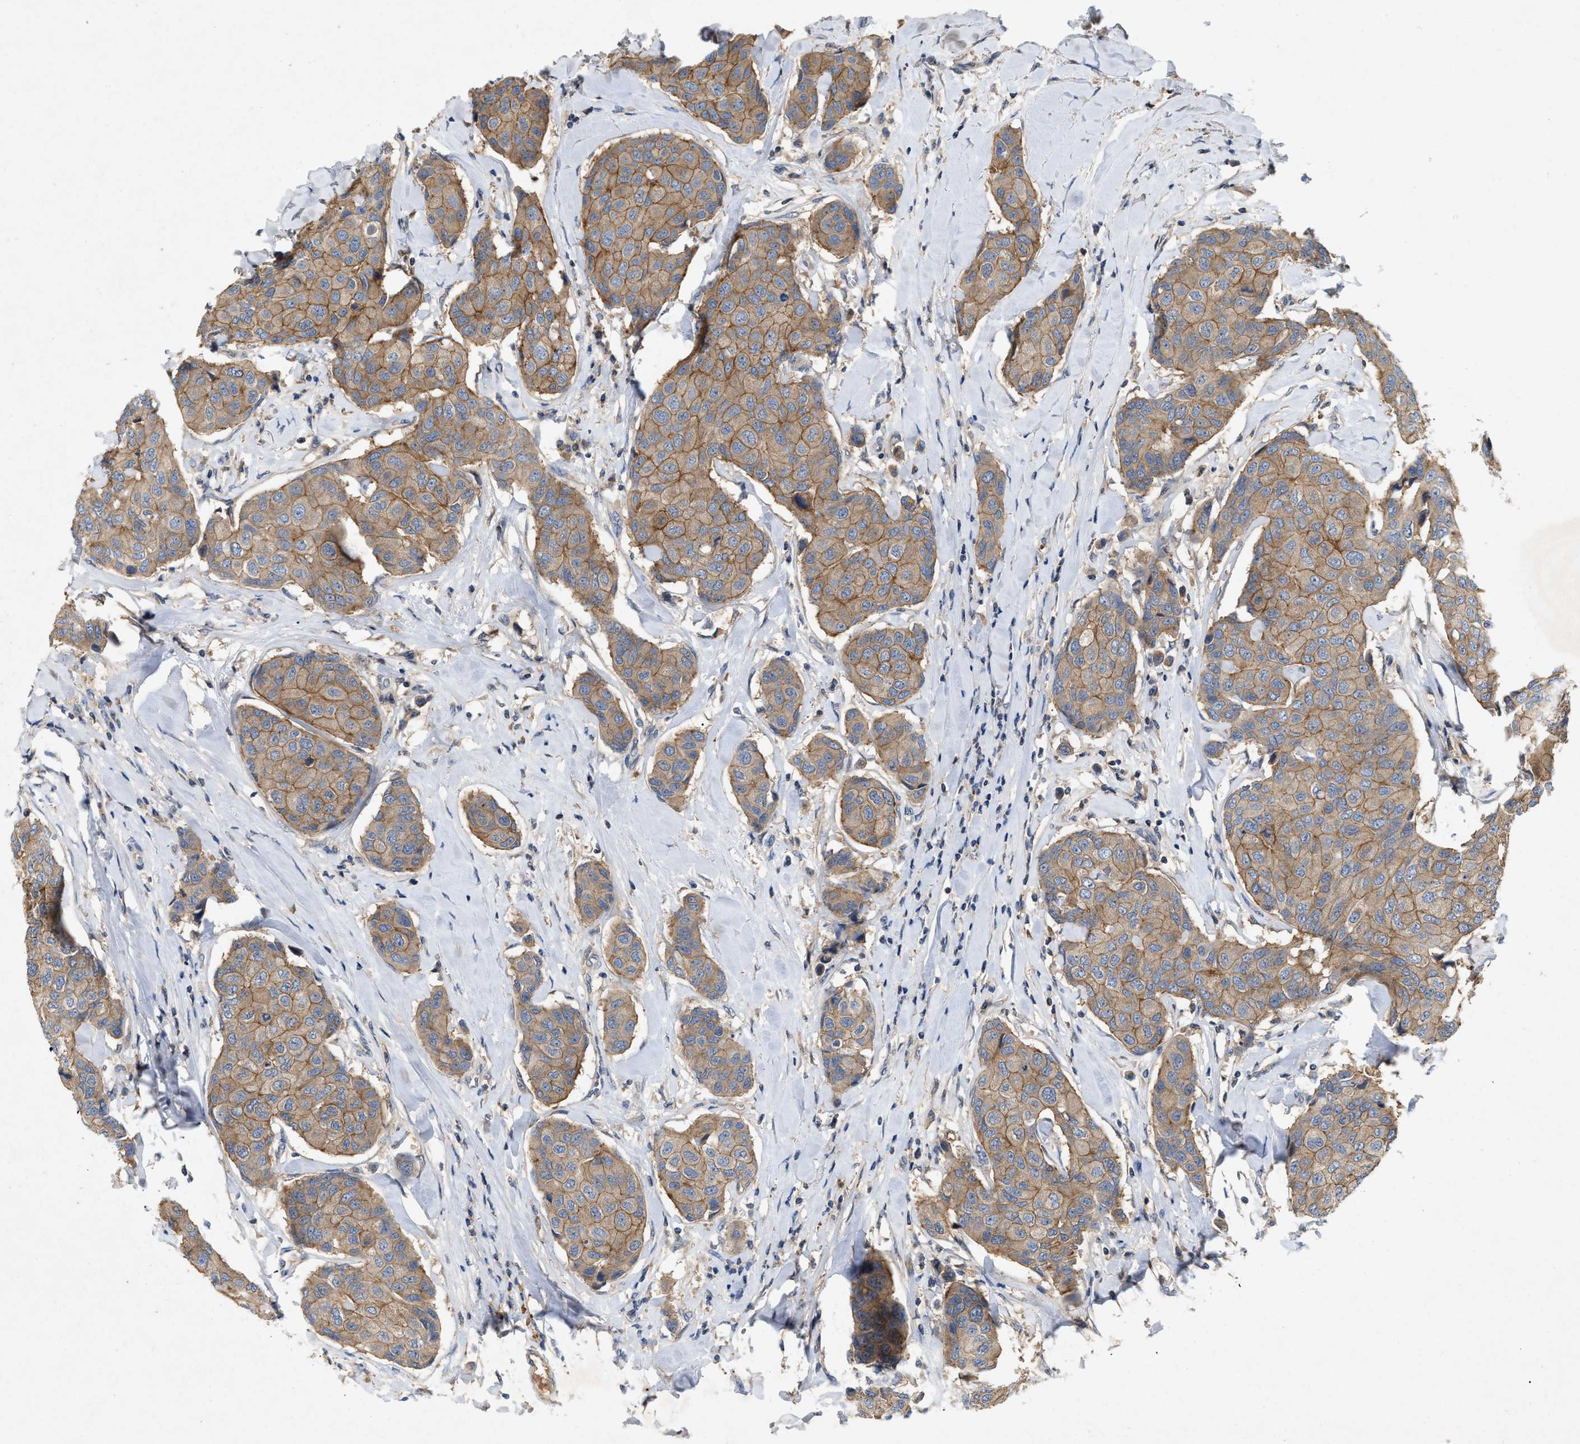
{"staining": {"intensity": "moderate", "quantity": ">75%", "location": "cytoplasmic/membranous"}, "tissue": "breast cancer", "cell_type": "Tumor cells", "image_type": "cancer", "snomed": [{"axis": "morphology", "description": "Duct carcinoma"}, {"axis": "topography", "description": "Breast"}], "caption": "Brown immunohistochemical staining in human breast cancer (invasive ductal carcinoma) reveals moderate cytoplasmic/membranous positivity in approximately >75% of tumor cells.", "gene": "LPAR2", "patient": {"sex": "female", "age": 80}}